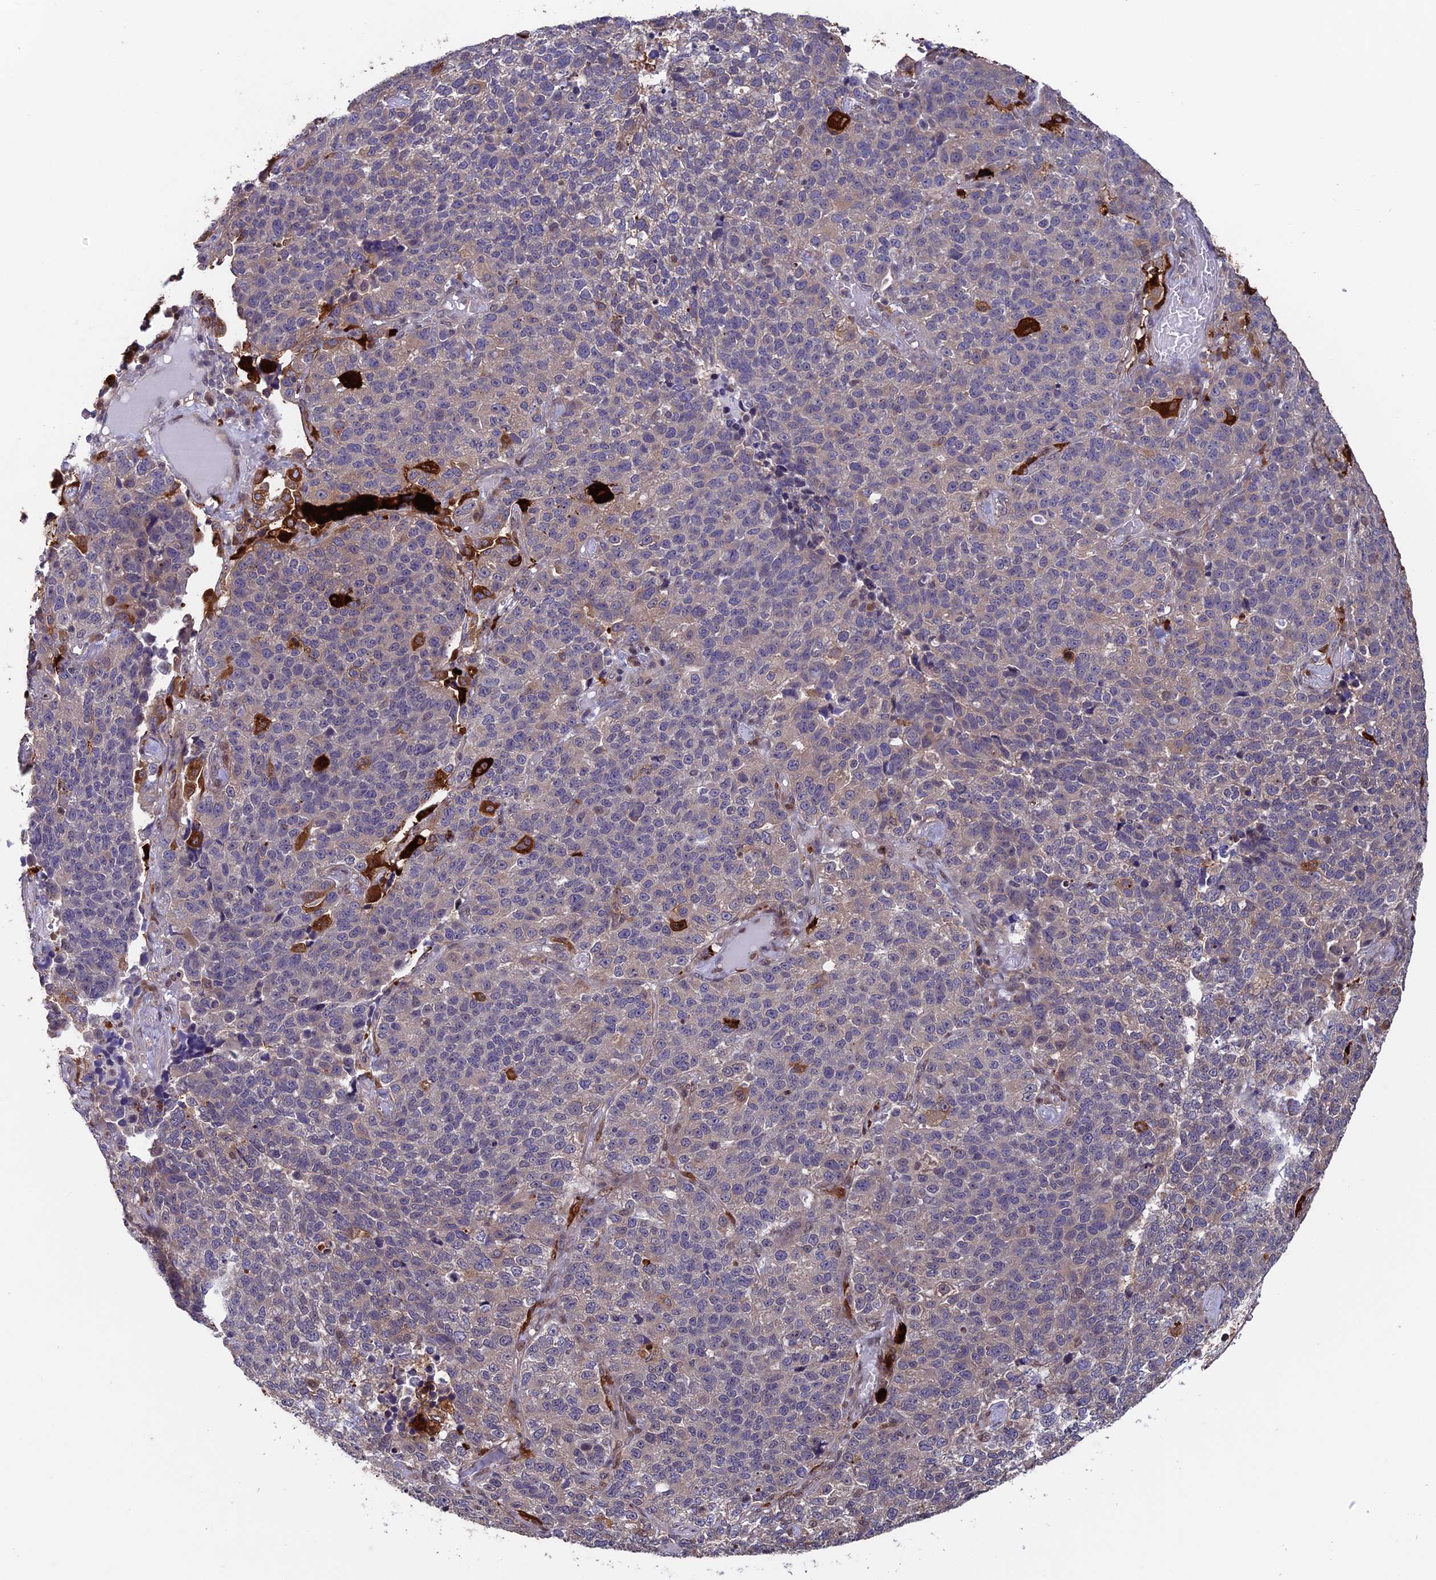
{"staining": {"intensity": "negative", "quantity": "none", "location": "none"}, "tissue": "lung cancer", "cell_type": "Tumor cells", "image_type": "cancer", "snomed": [{"axis": "morphology", "description": "Adenocarcinoma, NOS"}, {"axis": "topography", "description": "Lung"}], "caption": "The photomicrograph demonstrates no significant expression in tumor cells of adenocarcinoma (lung).", "gene": "MAST2", "patient": {"sex": "male", "age": 49}}